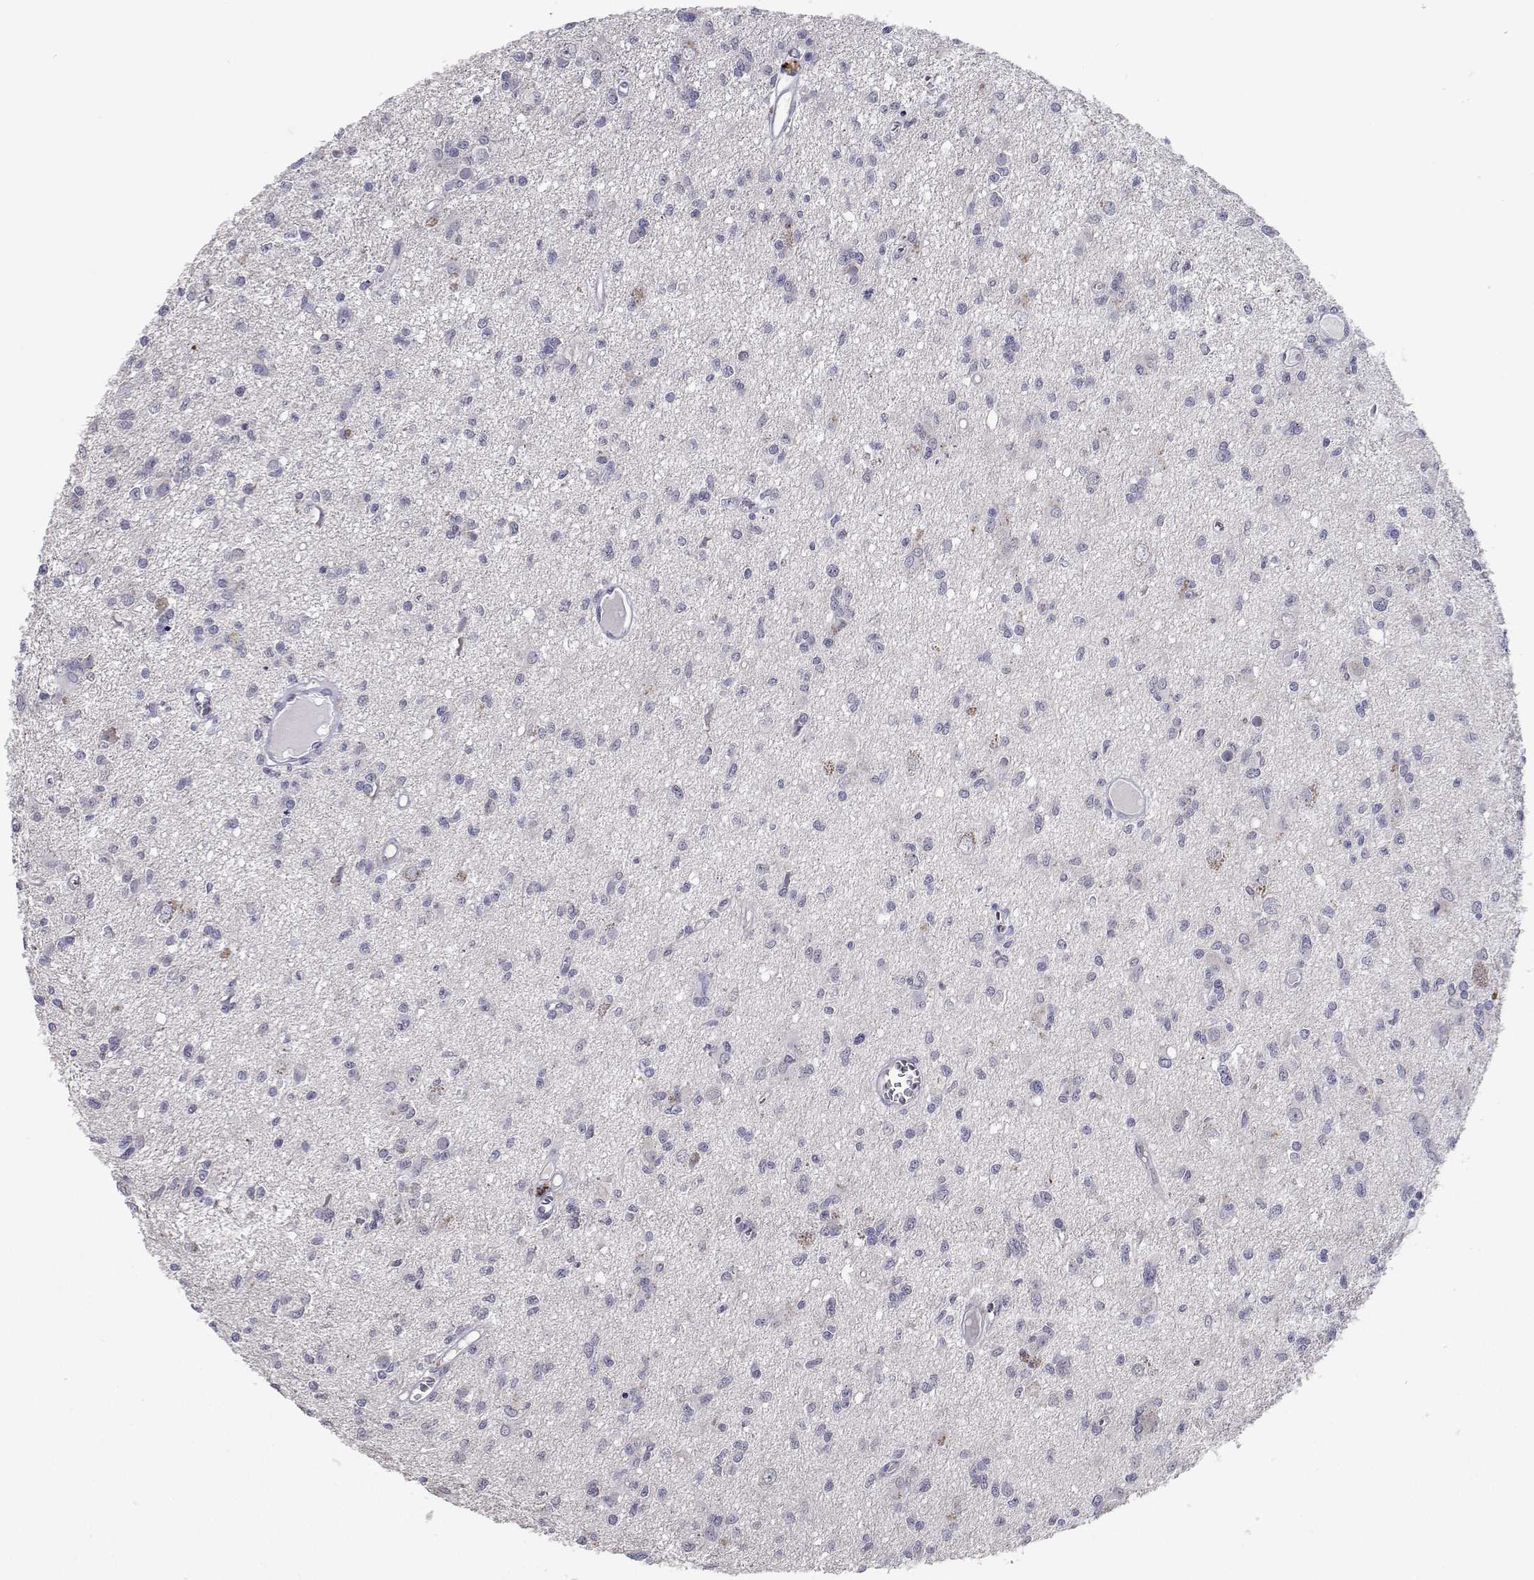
{"staining": {"intensity": "negative", "quantity": "none", "location": "none"}, "tissue": "glioma", "cell_type": "Tumor cells", "image_type": "cancer", "snomed": [{"axis": "morphology", "description": "Glioma, malignant, Low grade"}, {"axis": "topography", "description": "Brain"}], "caption": "Immunohistochemistry (IHC) of human glioma demonstrates no positivity in tumor cells.", "gene": "RBPJL", "patient": {"sex": "male", "age": 64}}